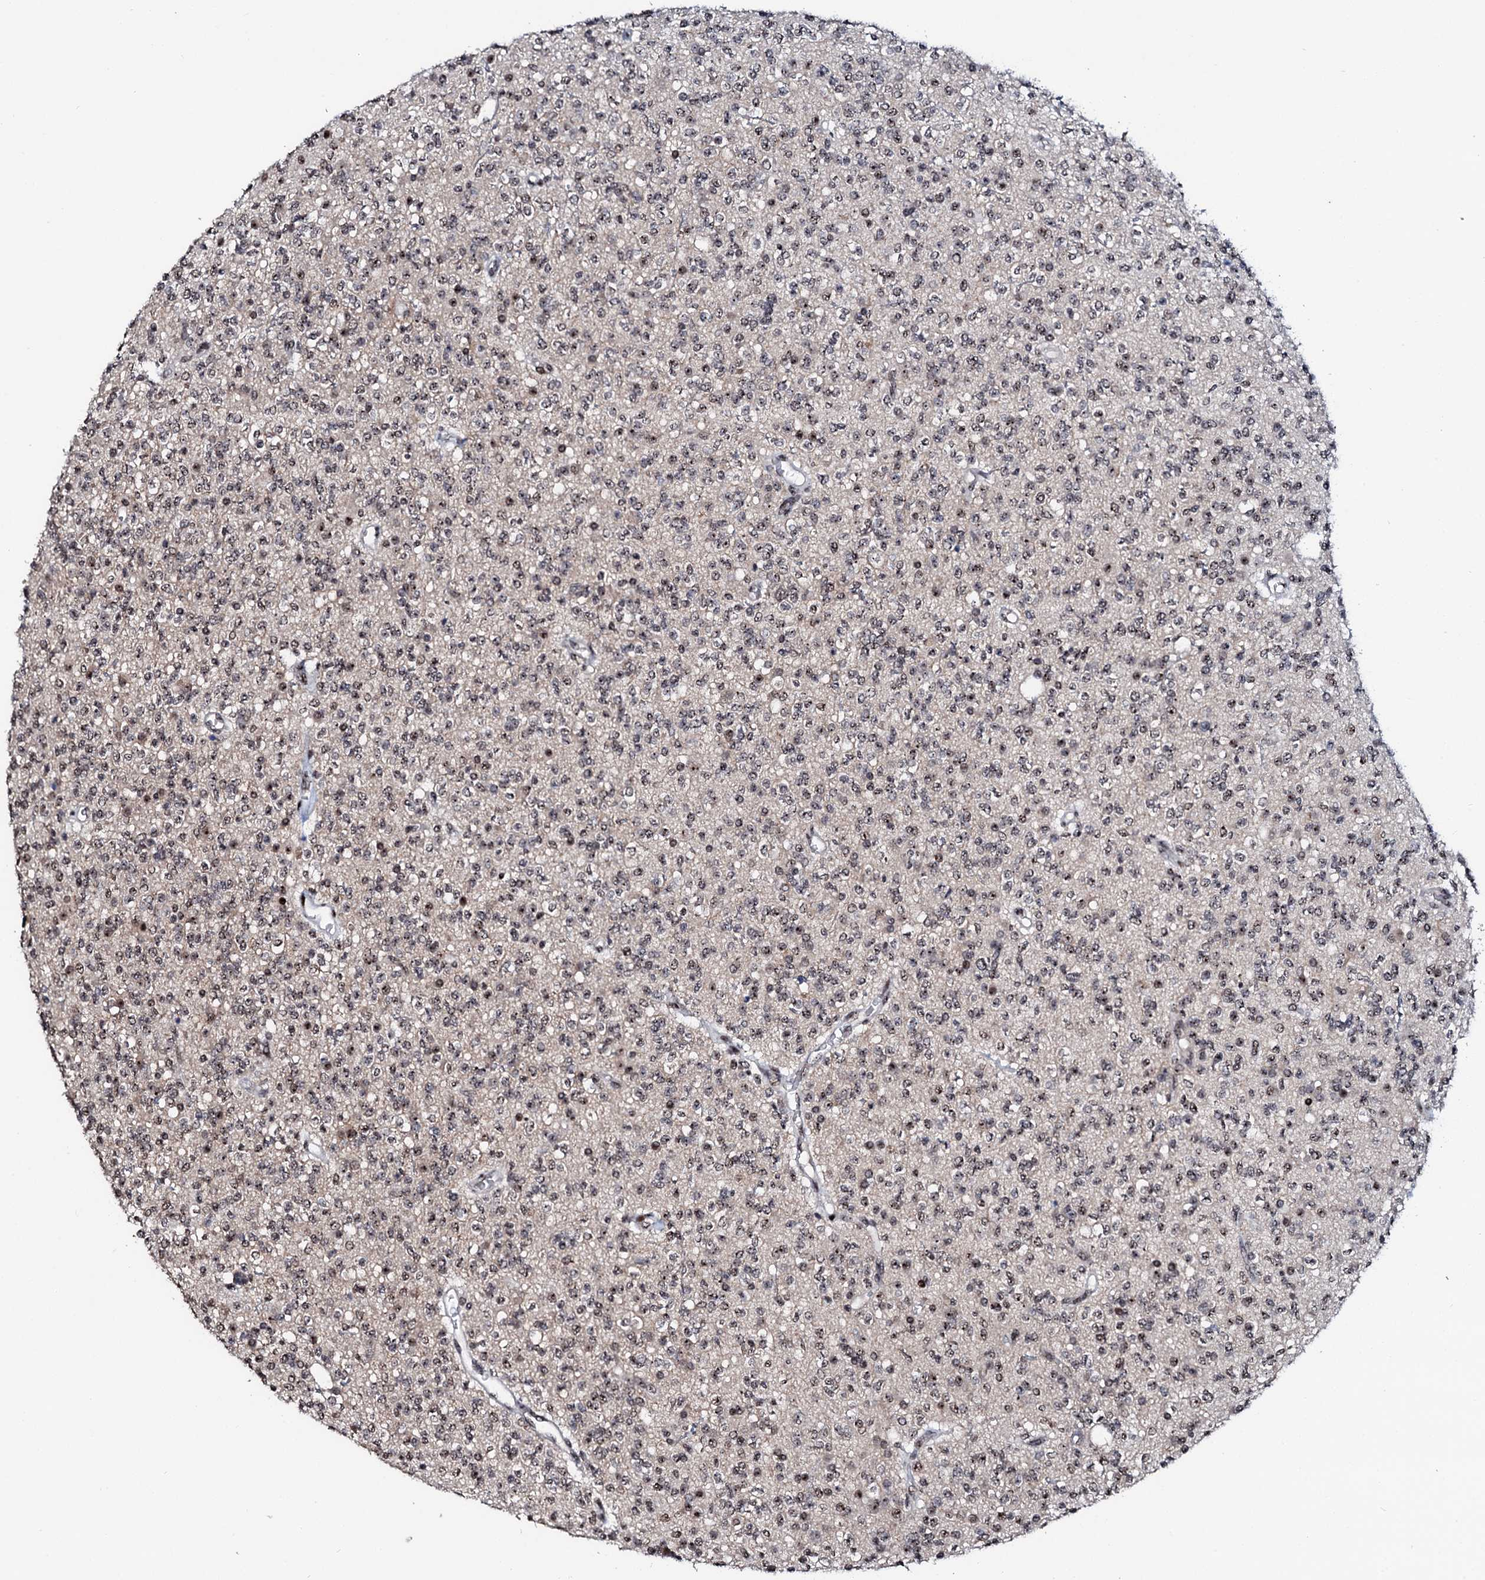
{"staining": {"intensity": "weak", "quantity": ">75%", "location": "nuclear"}, "tissue": "glioma", "cell_type": "Tumor cells", "image_type": "cancer", "snomed": [{"axis": "morphology", "description": "Glioma, malignant, High grade"}, {"axis": "topography", "description": "Brain"}], "caption": "Tumor cells exhibit weak nuclear staining in approximately >75% of cells in malignant glioma (high-grade).", "gene": "NEUROG3", "patient": {"sex": "male", "age": 34}}